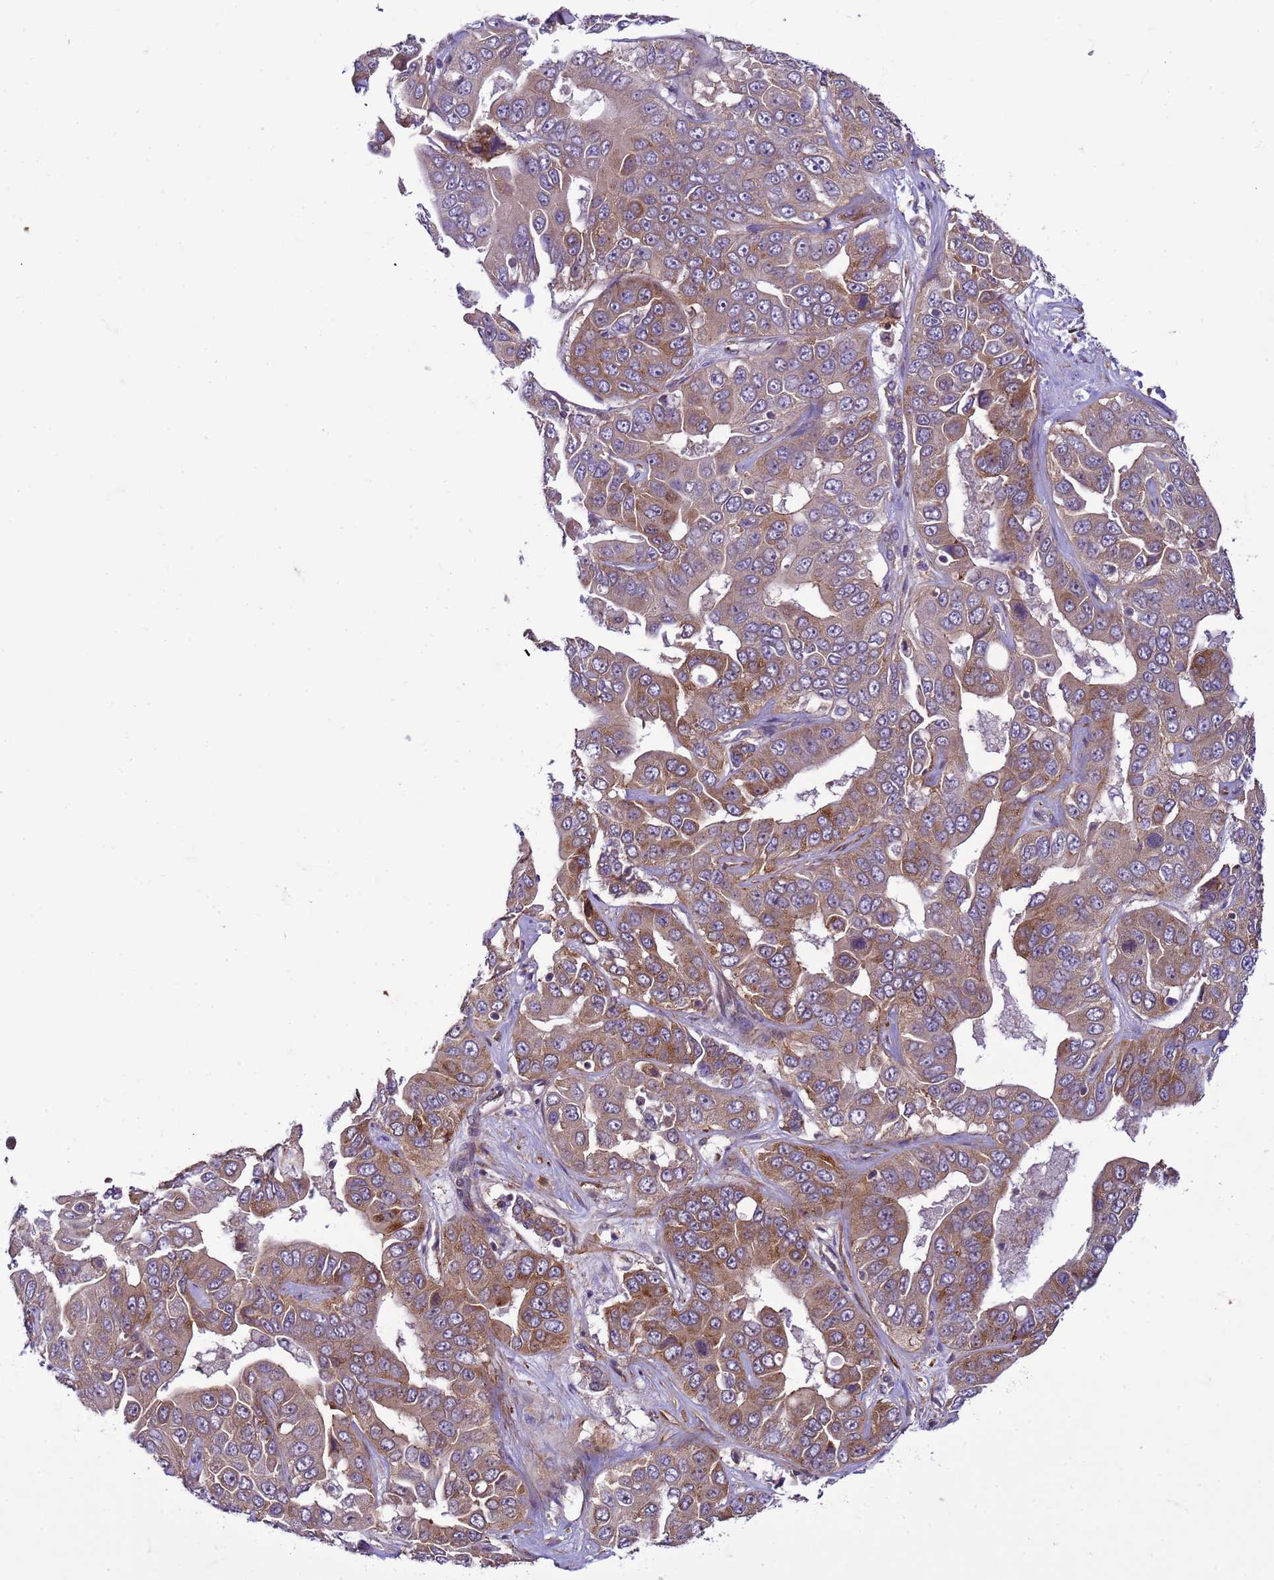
{"staining": {"intensity": "moderate", "quantity": ">75%", "location": "cytoplasmic/membranous"}, "tissue": "liver cancer", "cell_type": "Tumor cells", "image_type": "cancer", "snomed": [{"axis": "morphology", "description": "Cholangiocarcinoma"}, {"axis": "topography", "description": "Liver"}], "caption": "Protein expression analysis of cholangiocarcinoma (liver) exhibits moderate cytoplasmic/membranous expression in approximately >75% of tumor cells. (Stains: DAB in brown, nuclei in blue, Microscopy: brightfield microscopy at high magnification).", "gene": "GEN1", "patient": {"sex": "female", "age": 52}}